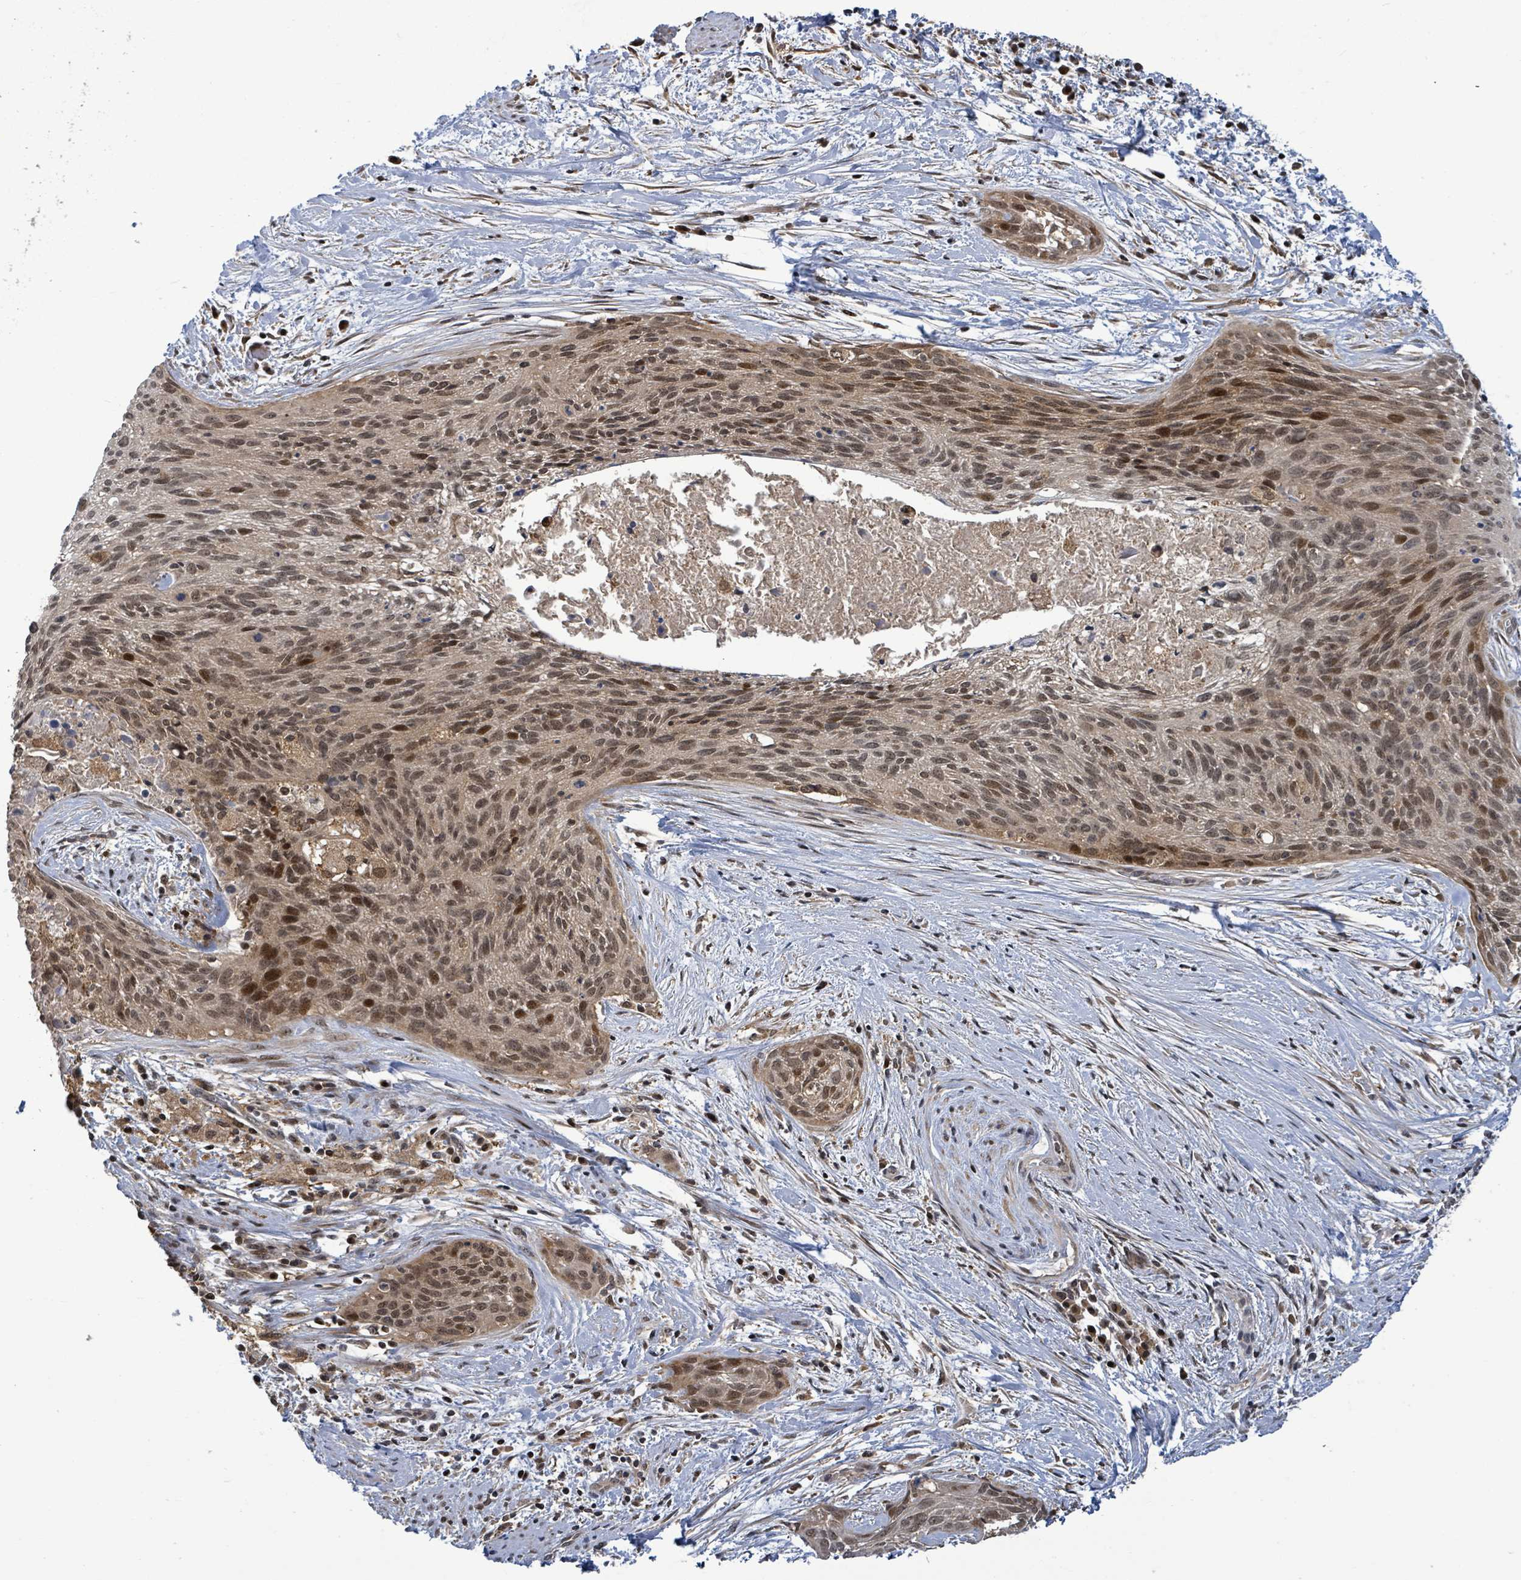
{"staining": {"intensity": "moderate", "quantity": ">75%", "location": "nuclear"}, "tissue": "cervical cancer", "cell_type": "Tumor cells", "image_type": "cancer", "snomed": [{"axis": "morphology", "description": "Squamous cell carcinoma, NOS"}, {"axis": "topography", "description": "Cervix"}], "caption": "Immunohistochemical staining of squamous cell carcinoma (cervical) displays medium levels of moderate nuclear expression in about >75% of tumor cells.", "gene": "FBXO6", "patient": {"sex": "female", "age": 55}}